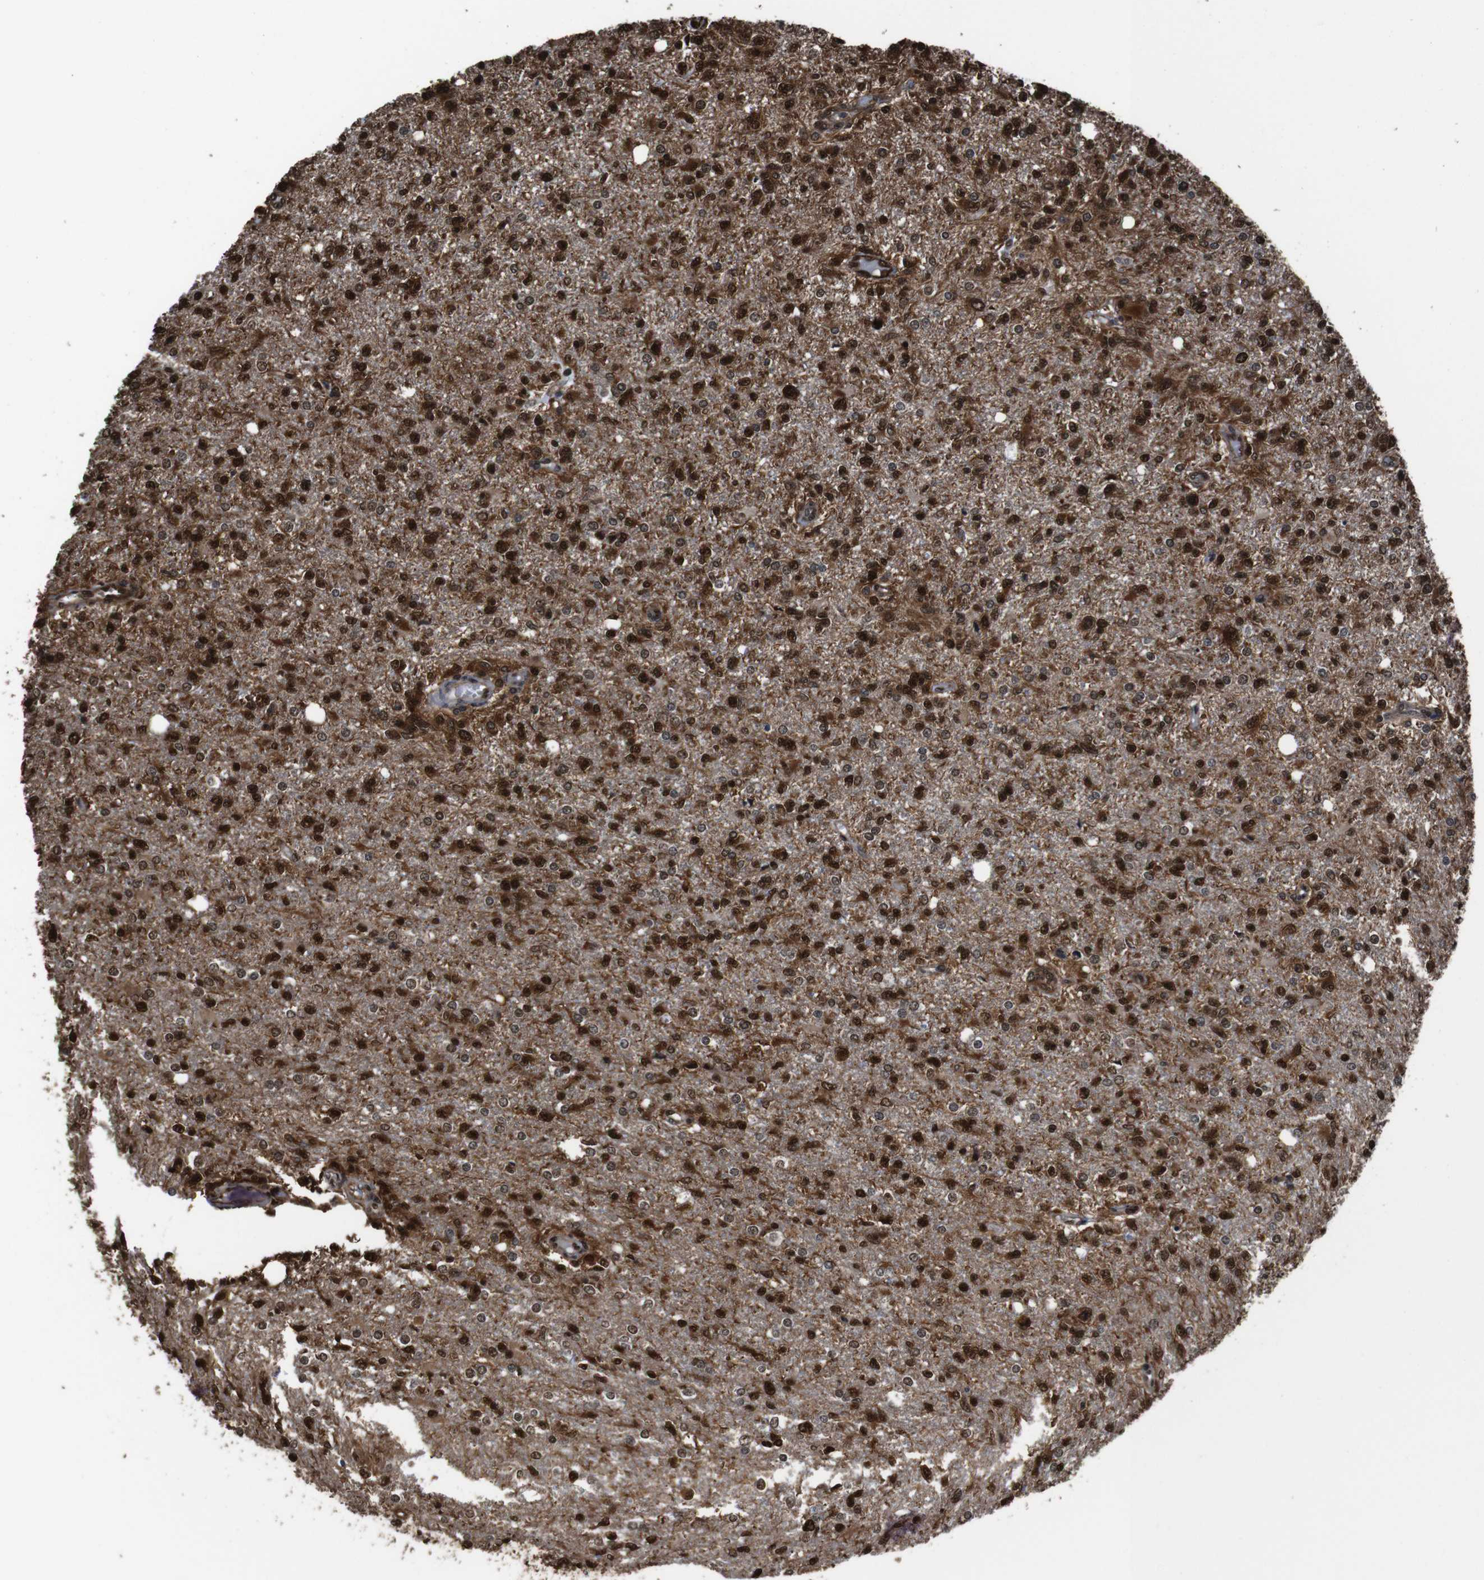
{"staining": {"intensity": "strong", "quantity": ">75%", "location": "cytoplasmic/membranous,nuclear"}, "tissue": "glioma", "cell_type": "Tumor cells", "image_type": "cancer", "snomed": [{"axis": "morphology", "description": "Glioma, malignant, High grade"}, {"axis": "topography", "description": "Cerebral cortex"}], "caption": "Immunohistochemical staining of human malignant high-grade glioma reveals strong cytoplasmic/membranous and nuclear protein positivity in about >75% of tumor cells.", "gene": "VCP", "patient": {"sex": "male", "age": 76}}